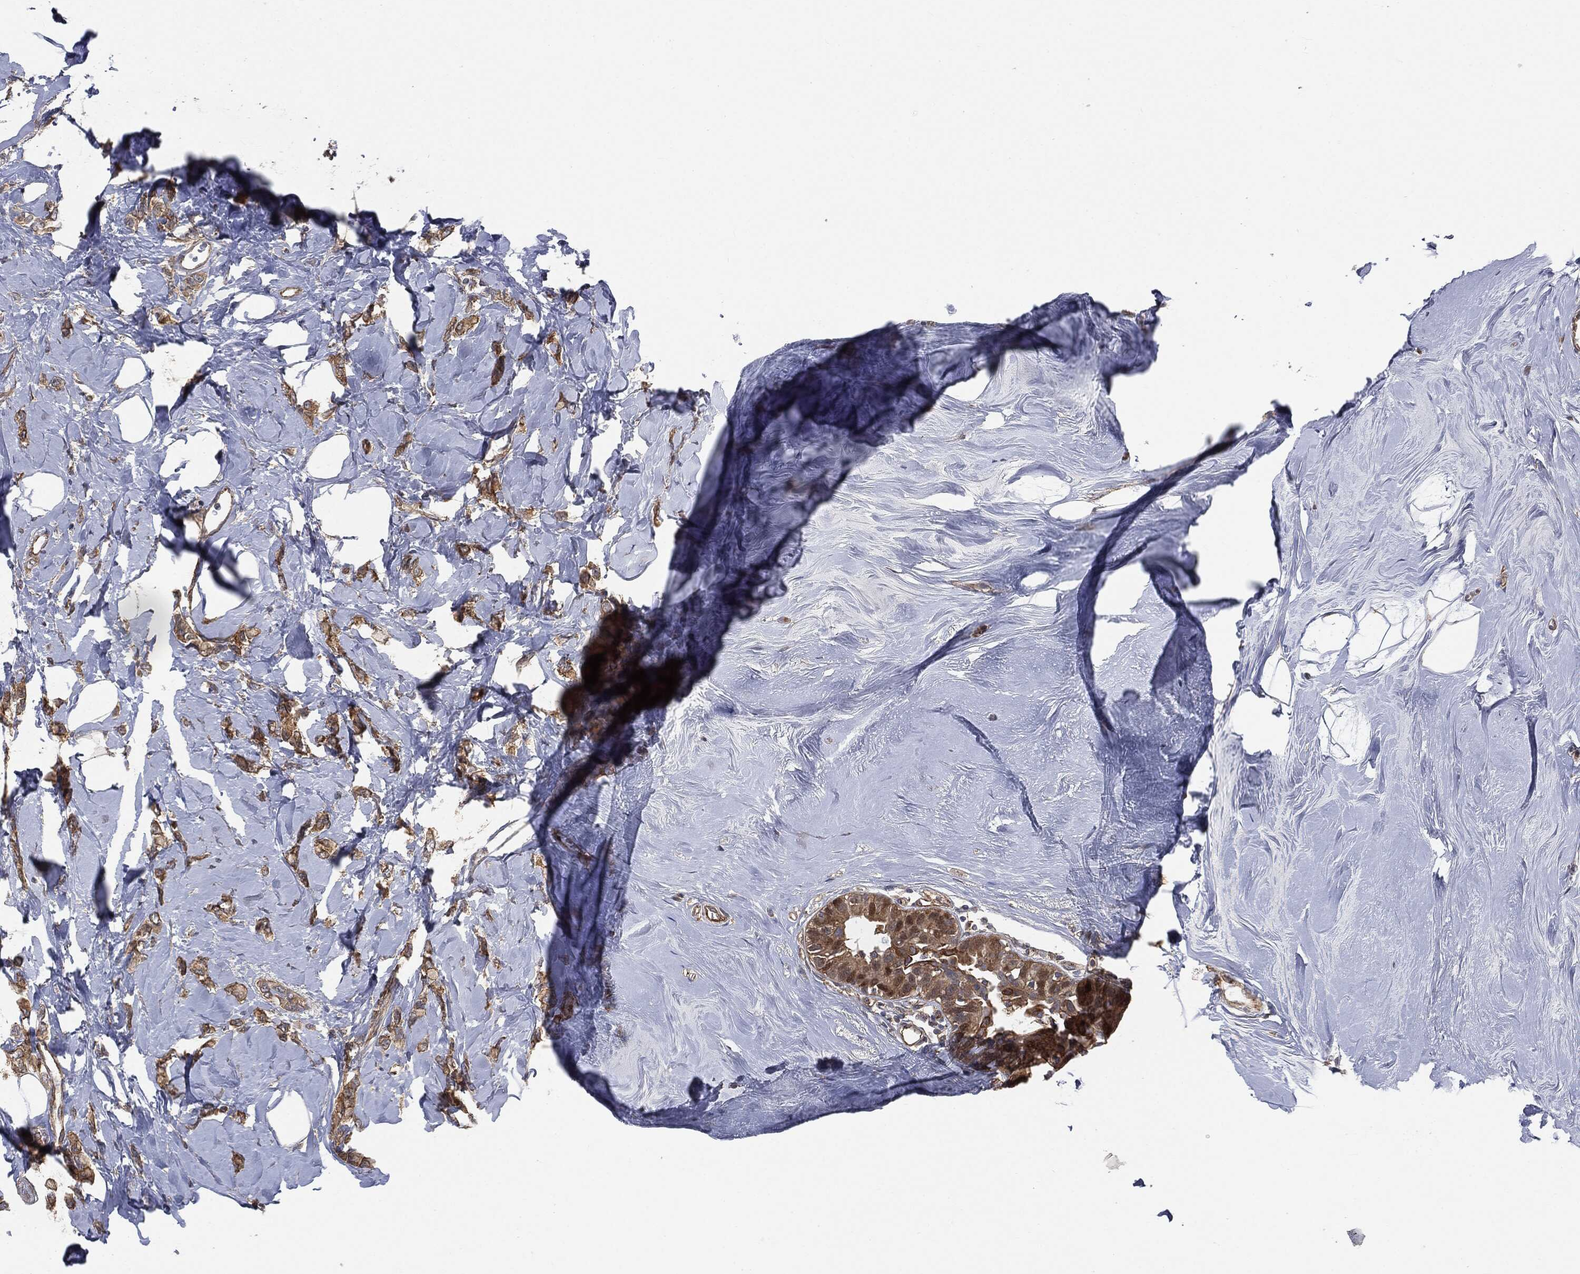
{"staining": {"intensity": "strong", "quantity": ">75%", "location": "cytoplasmic/membranous"}, "tissue": "breast cancer", "cell_type": "Tumor cells", "image_type": "cancer", "snomed": [{"axis": "morphology", "description": "Duct carcinoma"}, {"axis": "topography", "description": "Breast"}], "caption": "IHC (DAB) staining of human breast invasive ductal carcinoma reveals strong cytoplasmic/membranous protein expression in approximately >75% of tumor cells.", "gene": "EPS15L1", "patient": {"sex": "female", "age": 55}}